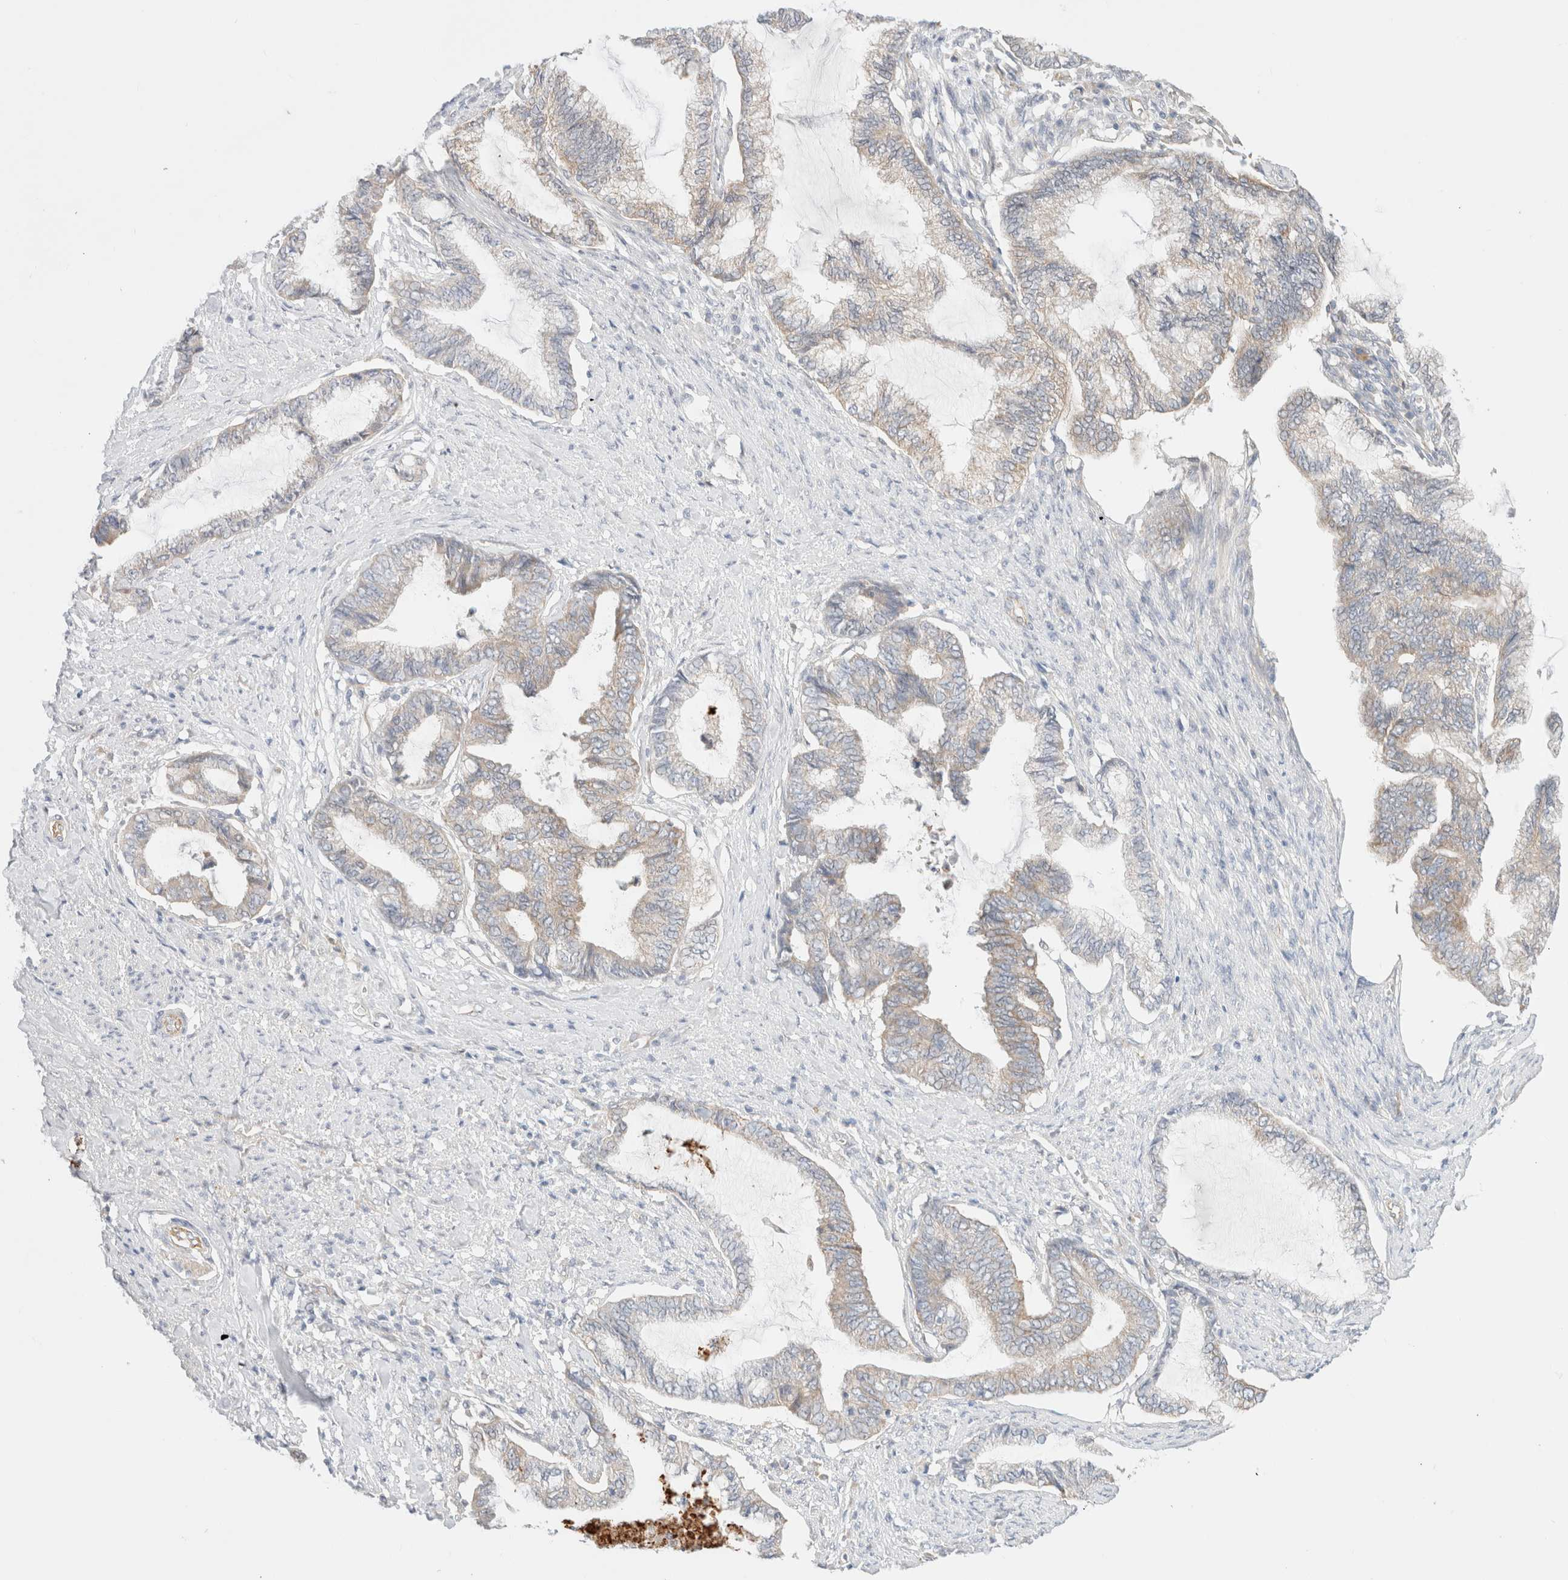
{"staining": {"intensity": "weak", "quantity": "<25%", "location": "cytoplasmic/membranous"}, "tissue": "endometrial cancer", "cell_type": "Tumor cells", "image_type": "cancer", "snomed": [{"axis": "morphology", "description": "Adenocarcinoma, NOS"}, {"axis": "topography", "description": "Endometrium"}], "caption": "Tumor cells show no significant protein positivity in endometrial adenocarcinoma.", "gene": "UNC13B", "patient": {"sex": "female", "age": 86}}